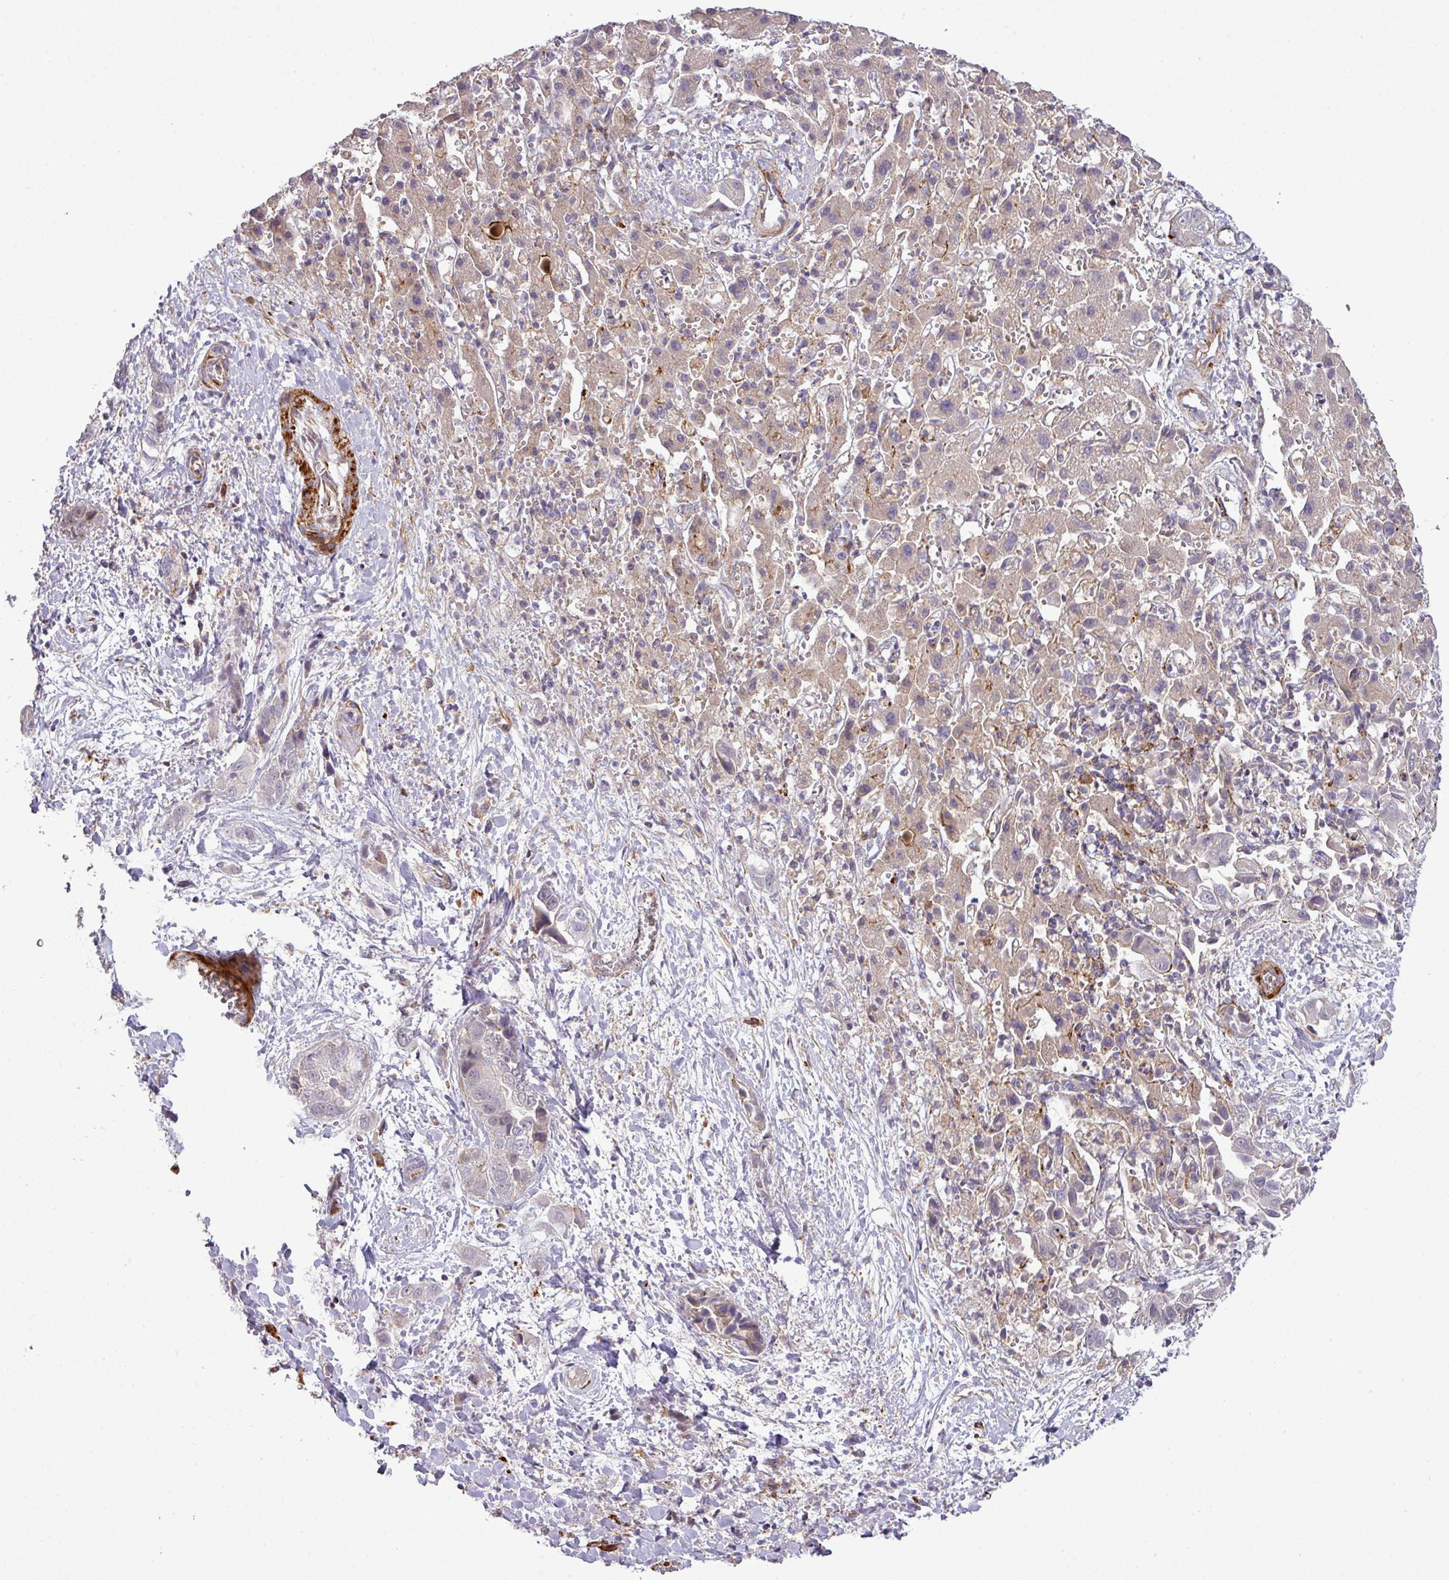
{"staining": {"intensity": "weak", "quantity": "25%-75%", "location": "cytoplasmic/membranous"}, "tissue": "liver cancer", "cell_type": "Tumor cells", "image_type": "cancer", "snomed": [{"axis": "morphology", "description": "Cholangiocarcinoma"}, {"axis": "topography", "description": "Liver"}], "caption": "Immunohistochemistry (IHC) (DAB) staining of liver cancer (cholangiocarcinoma) exhibits weak cytoplasmic/membranous protein positivity in approximately 25%-75% of tumor cells.", "gene": "TPRA1", "patient": {"sex": "female", "age": 52}}